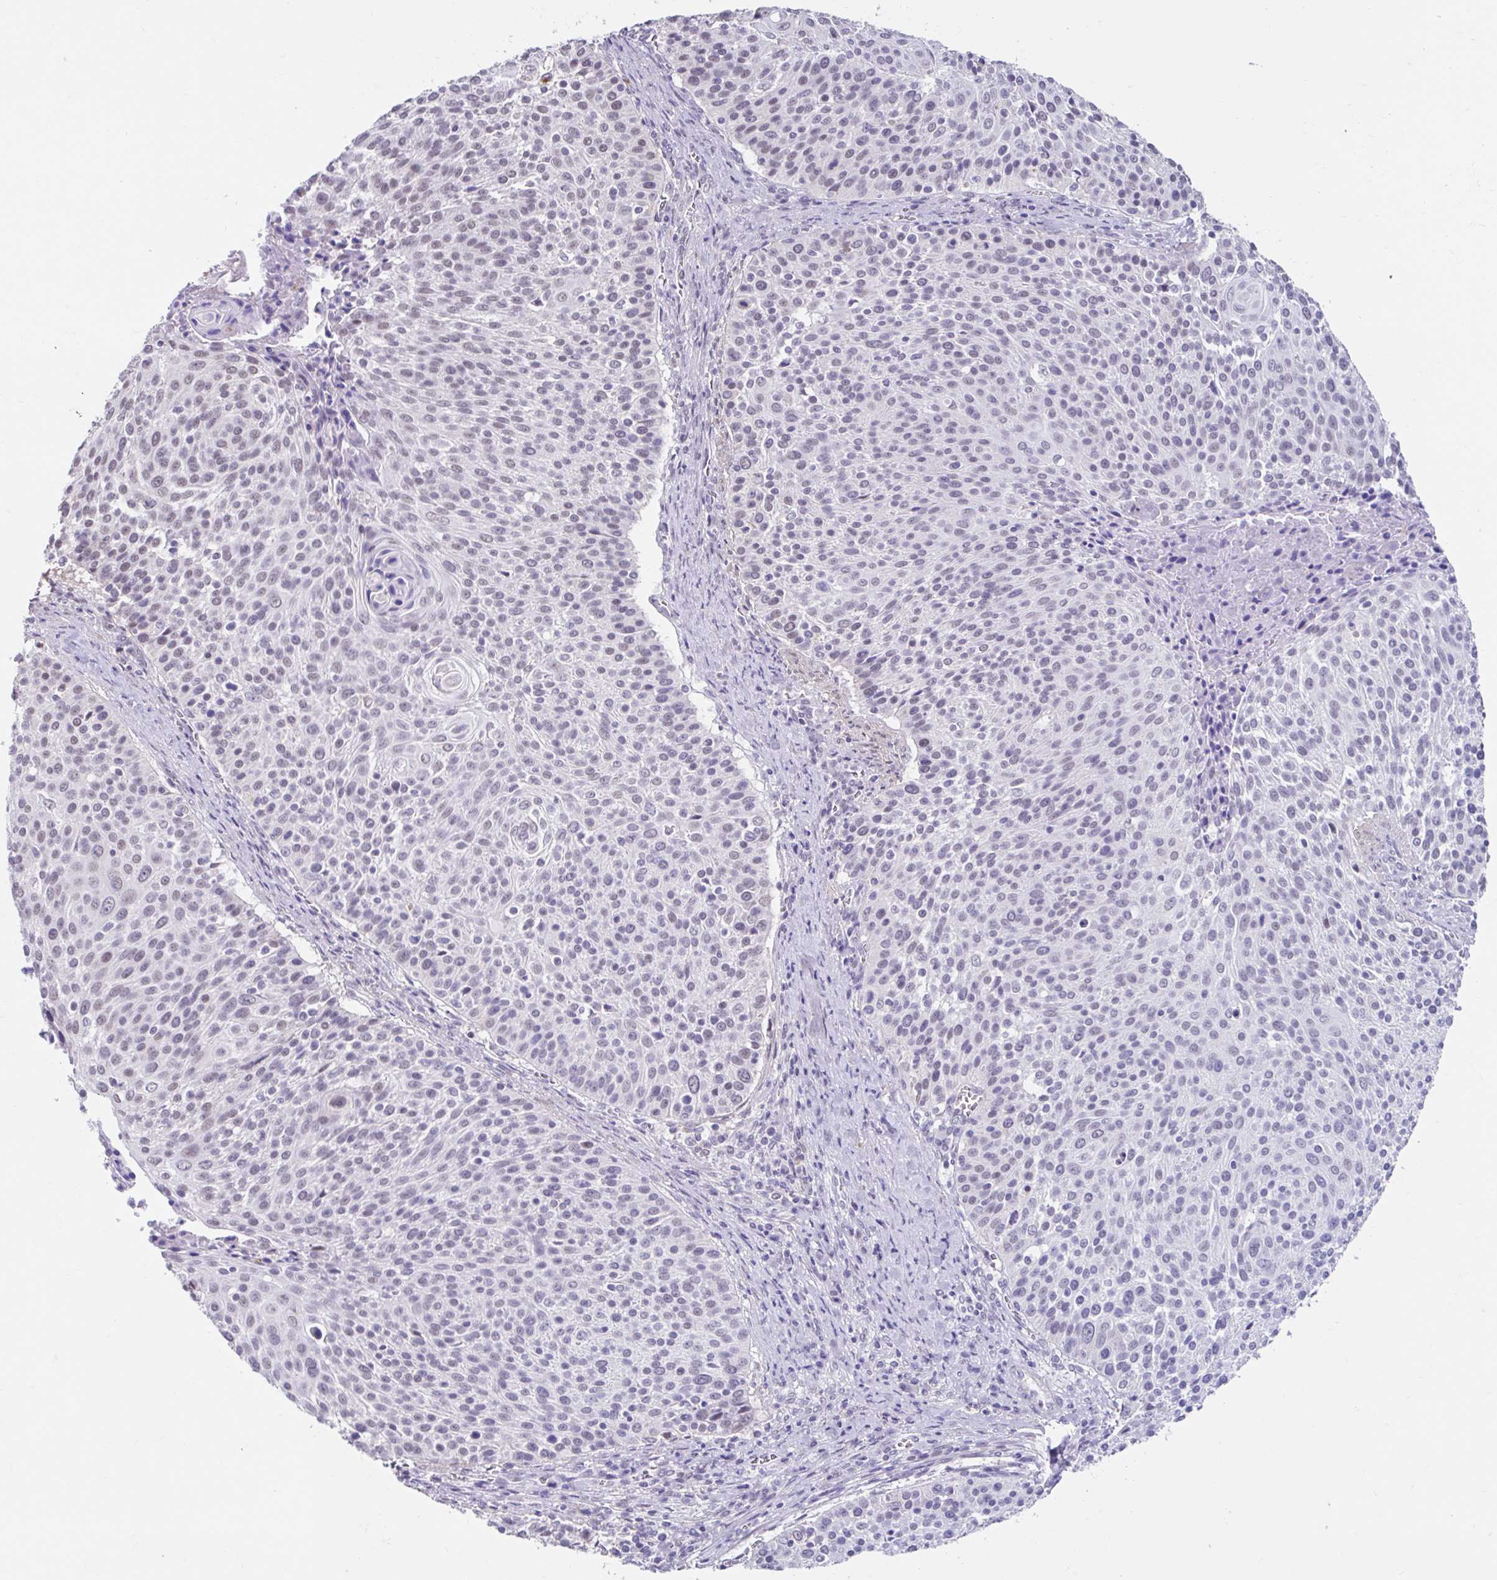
{"staining": {"intensity": "weak", "quantity": "<25%", "location": "nuclear"}, "tissue": "cervical cancer", "cell_type": "Tumor cells", "image_type": "cancer", "snomed": [{"axis": "morphology", "description": "Squamous cell carcinoma, NOS"}, {"axis": "topography", "description": "Cervix"}], "caption": "Immunohistochemistry micrograph of human cervical cancer (squamous cell carcinoma) stained for a protein (brown), which reveals no expression in tumor cells. The staining was performed using DAB to visualize the protein expression in brown, while the nuclei were stained in blue with hematoxylin (Magnification: 20x).", "gene": "DCAF17", "patient": {"sex": "female", "age": 31}}